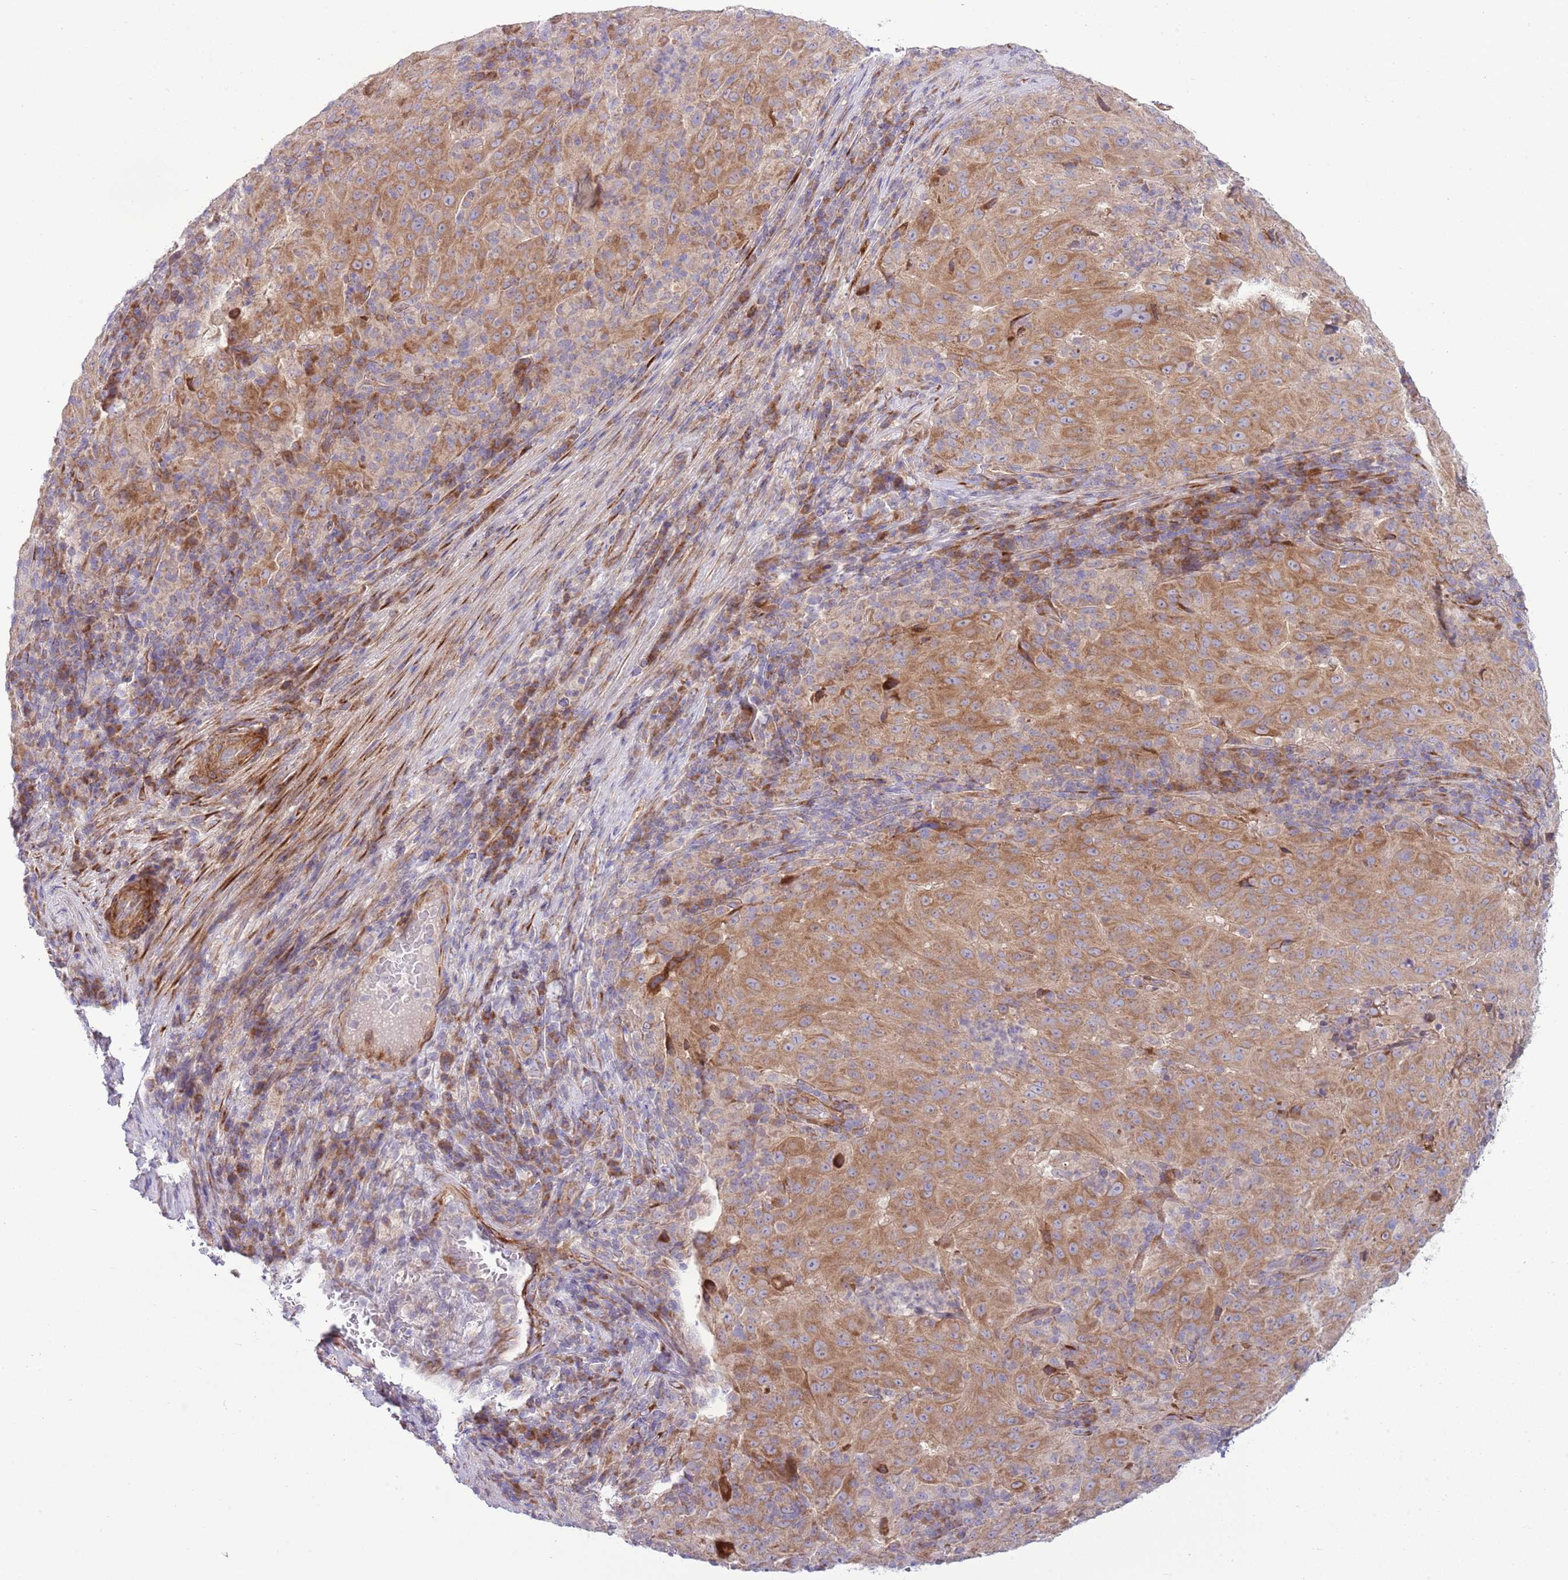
{"staining": {"intensity": "moderate", "quantity": ">75%", "location": "cytoplasmic/membranous"}, "tissue": "pancreatic cancer", "cell_type": "Tumor cells", "image_type": "cancer", "snomed": [{"axis": "morphology", "description": "Adenocarcinoma, NOS"}, {"axis": "topography", "description": "Pancreas"}], "caption": "Protein positivity by immunohistochemistry (IHC) displays moderate cytoplasmic/membranous positivity in about >75% of tumor cells in pancreatic cancer (adenocarcinoma). (DAB = brown stain, brightfield microscopy at high magnification).", "gene": "TOMM5", "patient": {"sex": "male", "age": 63}}